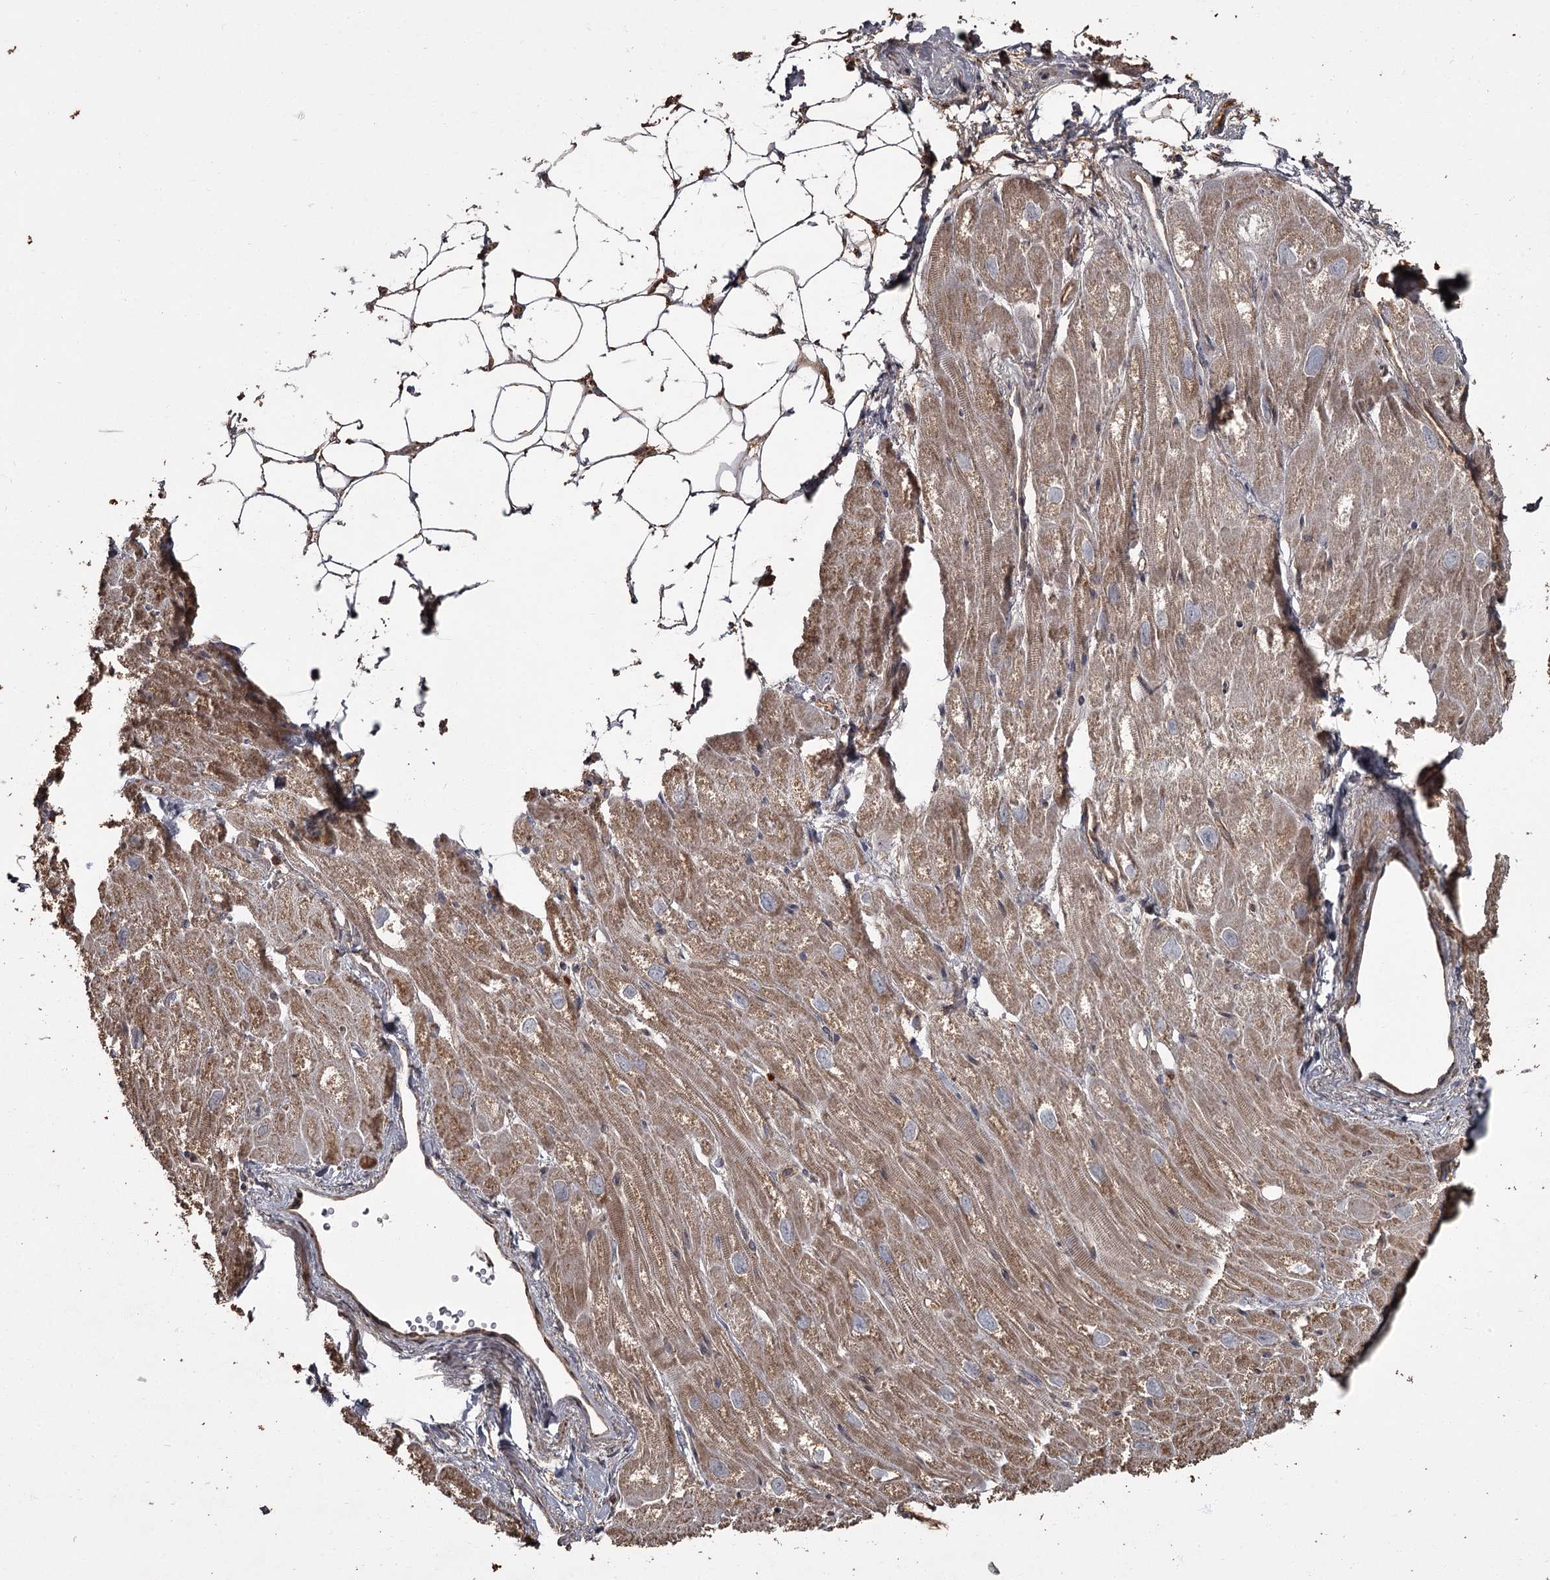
{"staining": {"intensity": "strong", "quantity": ">75%", "location": "cytoplasmic/membranous"}, "tissue": "heart muscle", "cell_type": "Cardiomyocytes", "image_type": "normal", "snomed": [{"axis": "morphology", "description": "Normal tissue, NOS"}, {"axis": "topography", "description": "Heart"}], "caption": "Strong cytoplasmic/membranous protein positivity is appreciated in approximately >75% of cardiomyocytes in heart muscle. The staining is performed using DAB brown chromogen to label protein expression. The nuclei are counter-stained blue using hematoxylin.", "gene": "THAP9", "patient": {"sex": "male", "age": 50}}